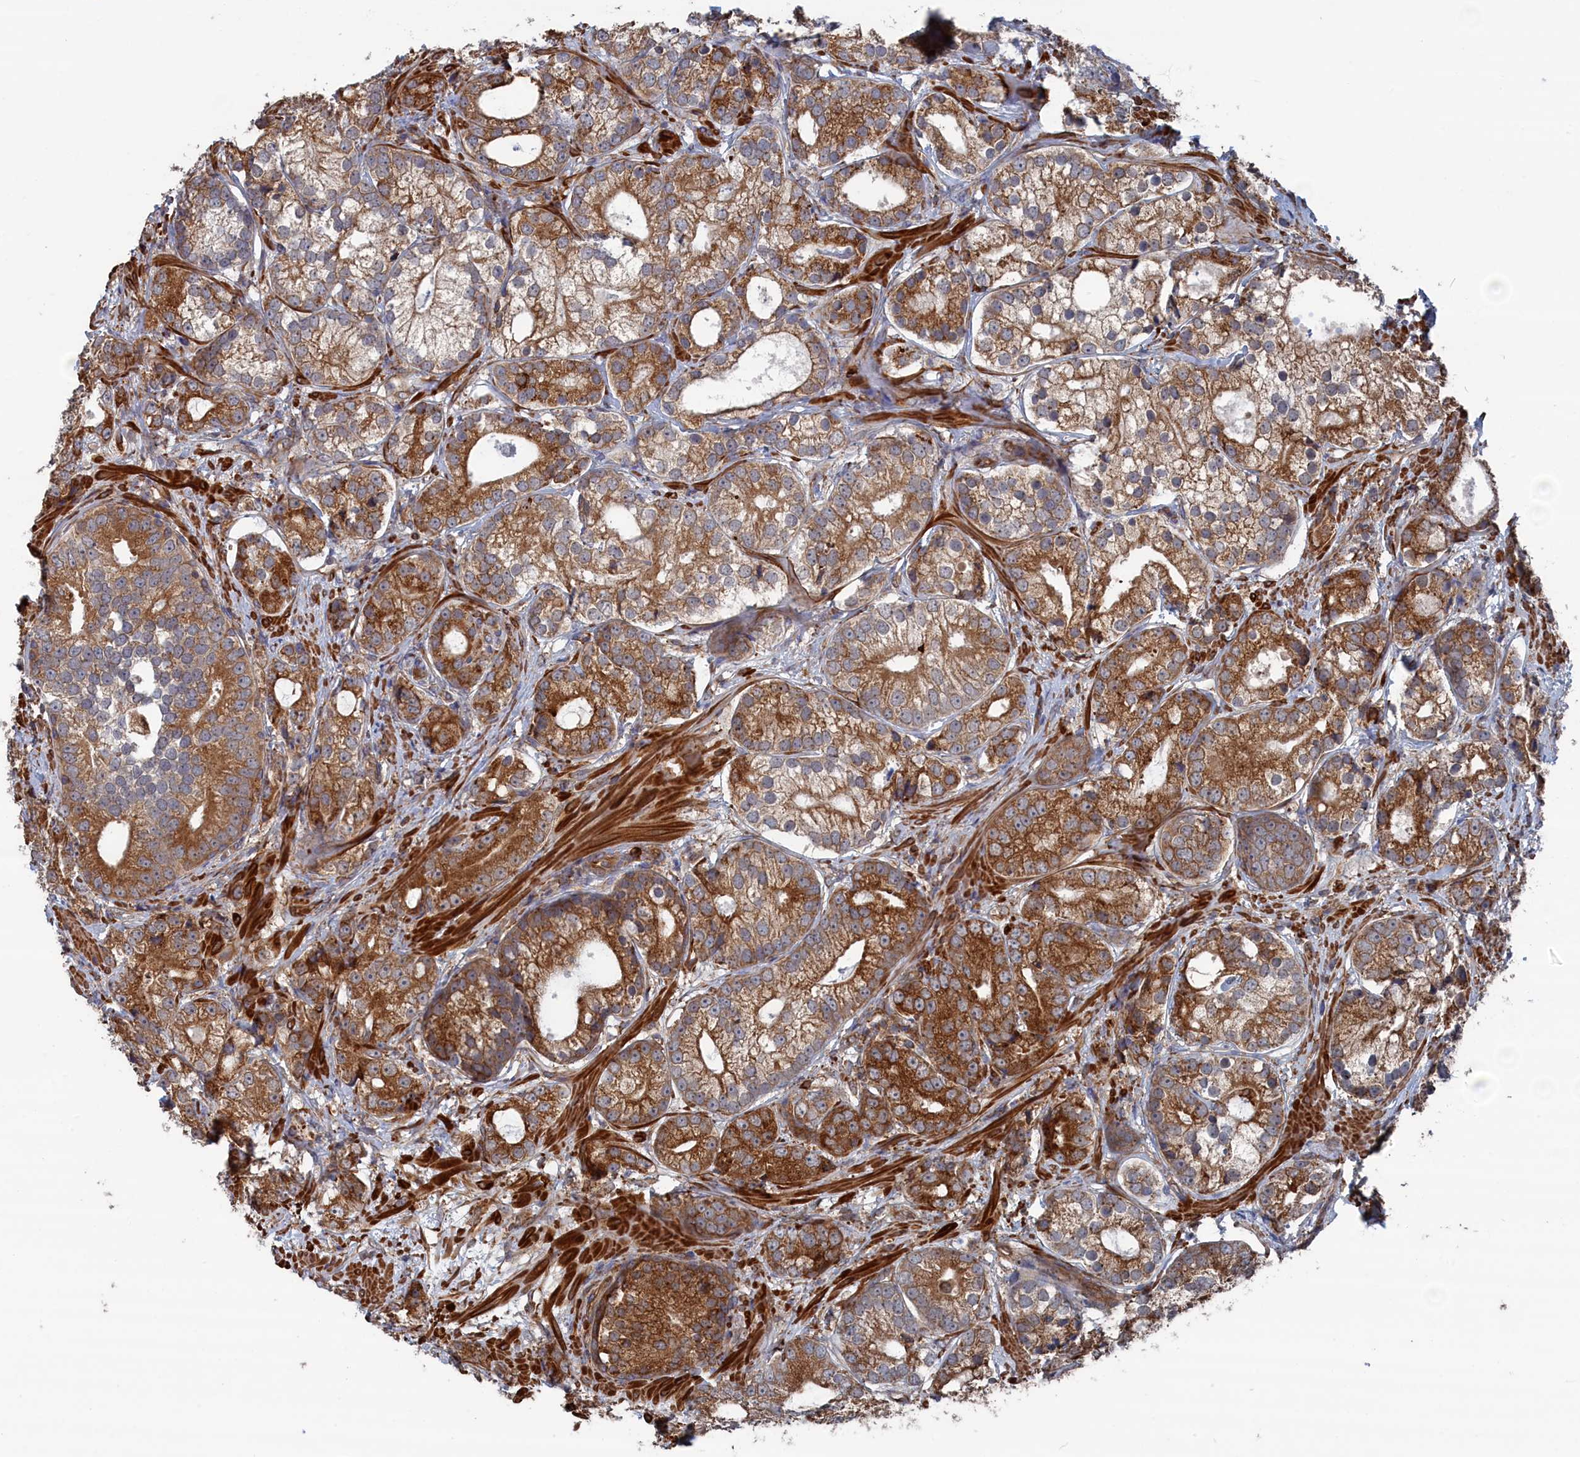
{"staining": {"intensity": "moderate", "quantity": ">75%", "location": "cytoplasmic/membranous"}, "tissue": "prostate cancer", "cell_type": "Tumor cells", "image_type": "cancer", "snomed": [{"axis": "morphology", "description": "Adenocarcinoma, High grade"}, {"axis": "topography", "description": "Prostate"}], "caption": "Human high-grade adenocarcinoma (prostate) stained for a protein (brown) reveals moderate cytoplasmic/membranous positive staining in about >75% of tumor cells.", "gene": "BPIFB6", "patient": {"sex": "male", "age": 75}}